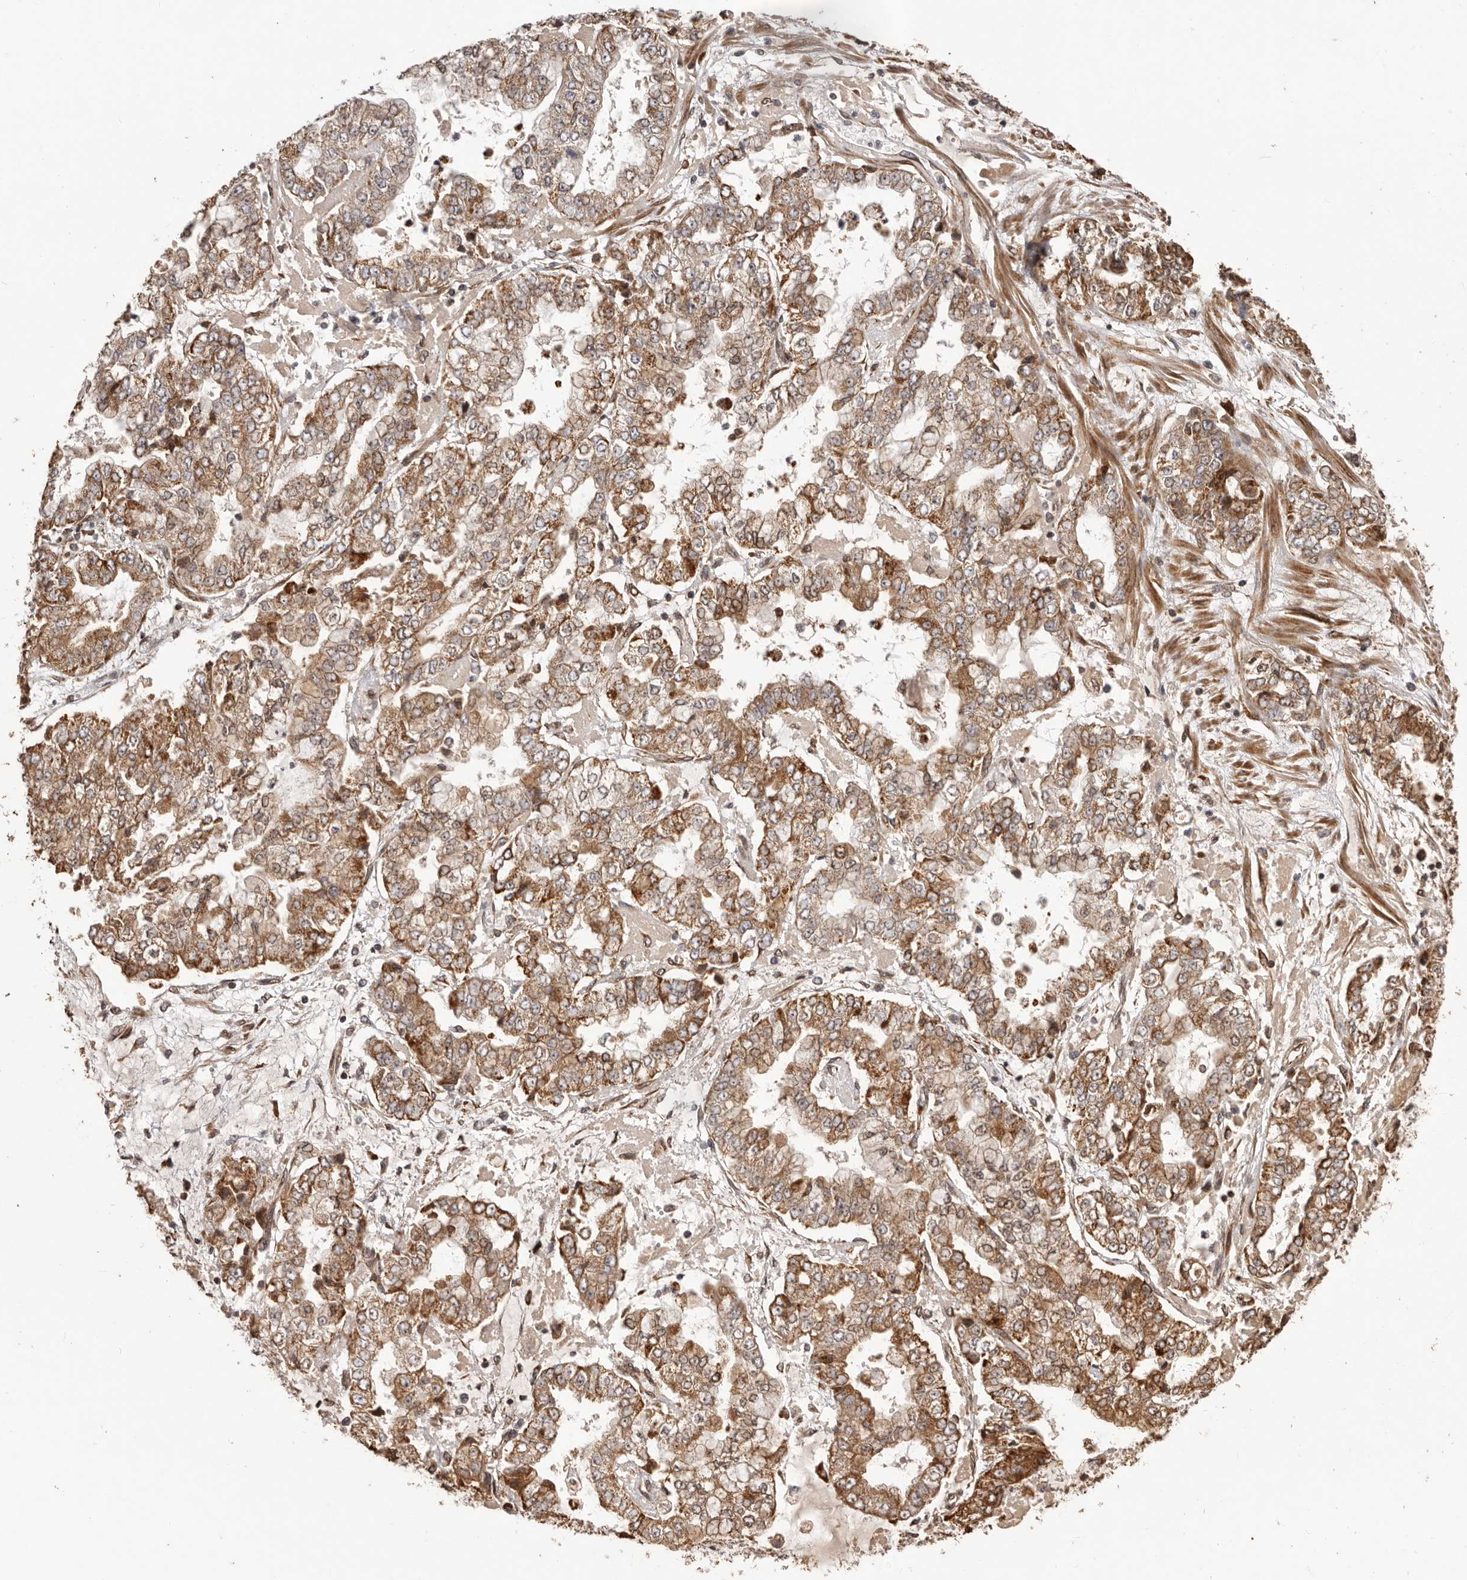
{"staining": {"intensity": "strong", "quantity": ">75%", "location": "cytoplasmic/membranous"}, "tissue": "stomach cancer", "cell_type": "Tumor cells", "image_type": "cancer", "snomed": [{"axis": "morphology", "description": "Adenocarcinoma, NOS"}, {"axis": "topography", "description": "Stomach"}], "caption": "Approximately >75% of tumor cells in human adenocarcinoma (stomach) show strong cytoplasmic/membranous protein staining as visualized by brown immunohistochemical staining.", "gene": "CHRM2", "patient": {"sex": "male", "age": 76}}